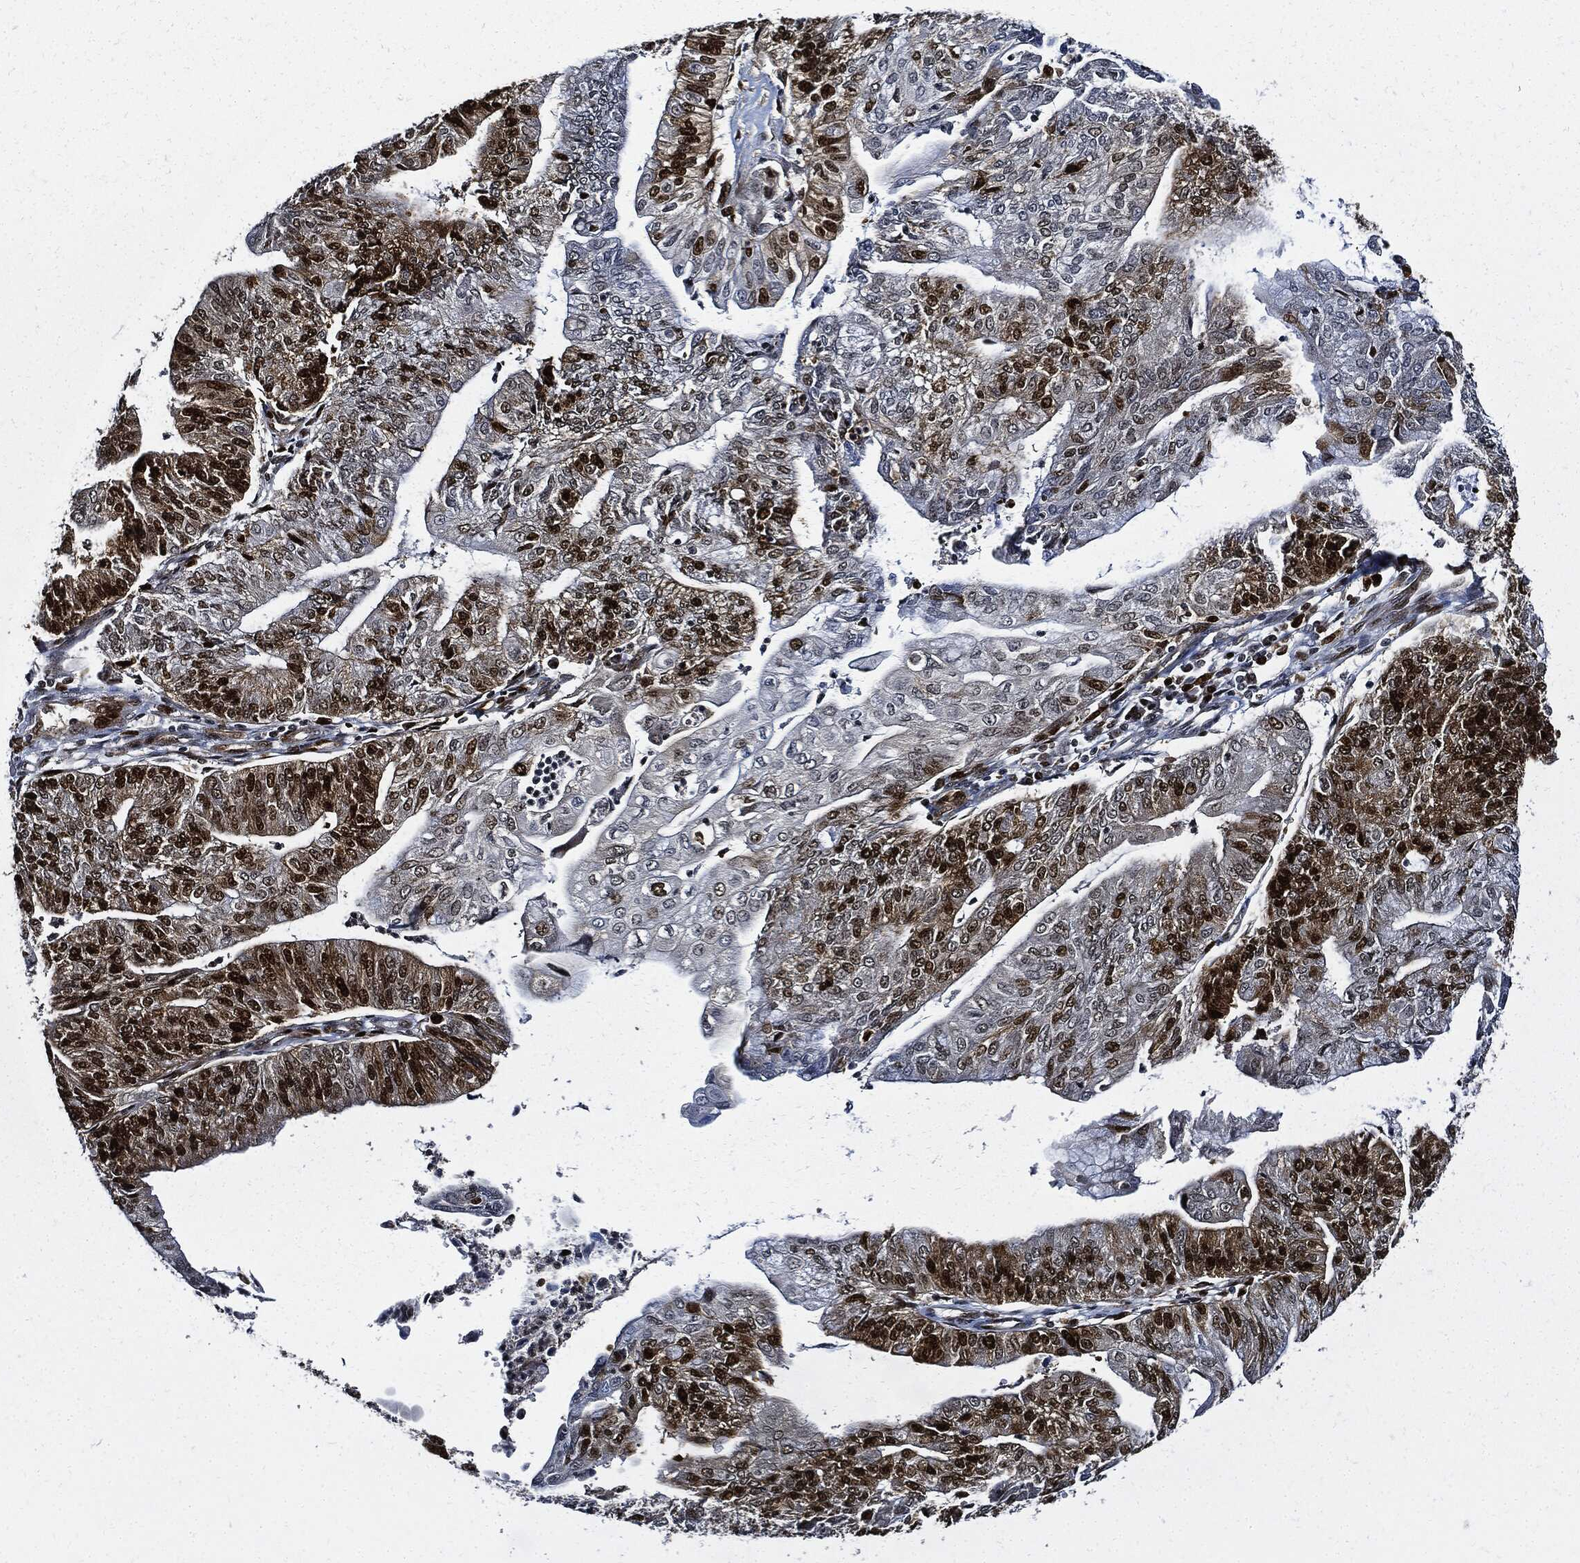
{"staining": {"intensity": "strong", "quantity": "25%-75%", "location": "cytoplasmic/membranous,nuclear"}, "tissue": "endometrial cancer", "cell_type": "Tumor cells", "image_type": "cancer", "snomed": [{"axis": "morphology", "description": "Adenocarcinoma, NOS"}, {"axis": "topography", "description": "Endometrium"}], "caption": "The image exhibits staining of endometrial cancer, revealing strong cytoplasmic/membranous and nuclear protein expression (brown color) within tumor cells.", "gene": "PCNA", "patient": {"sex": "female", "age": 59}}